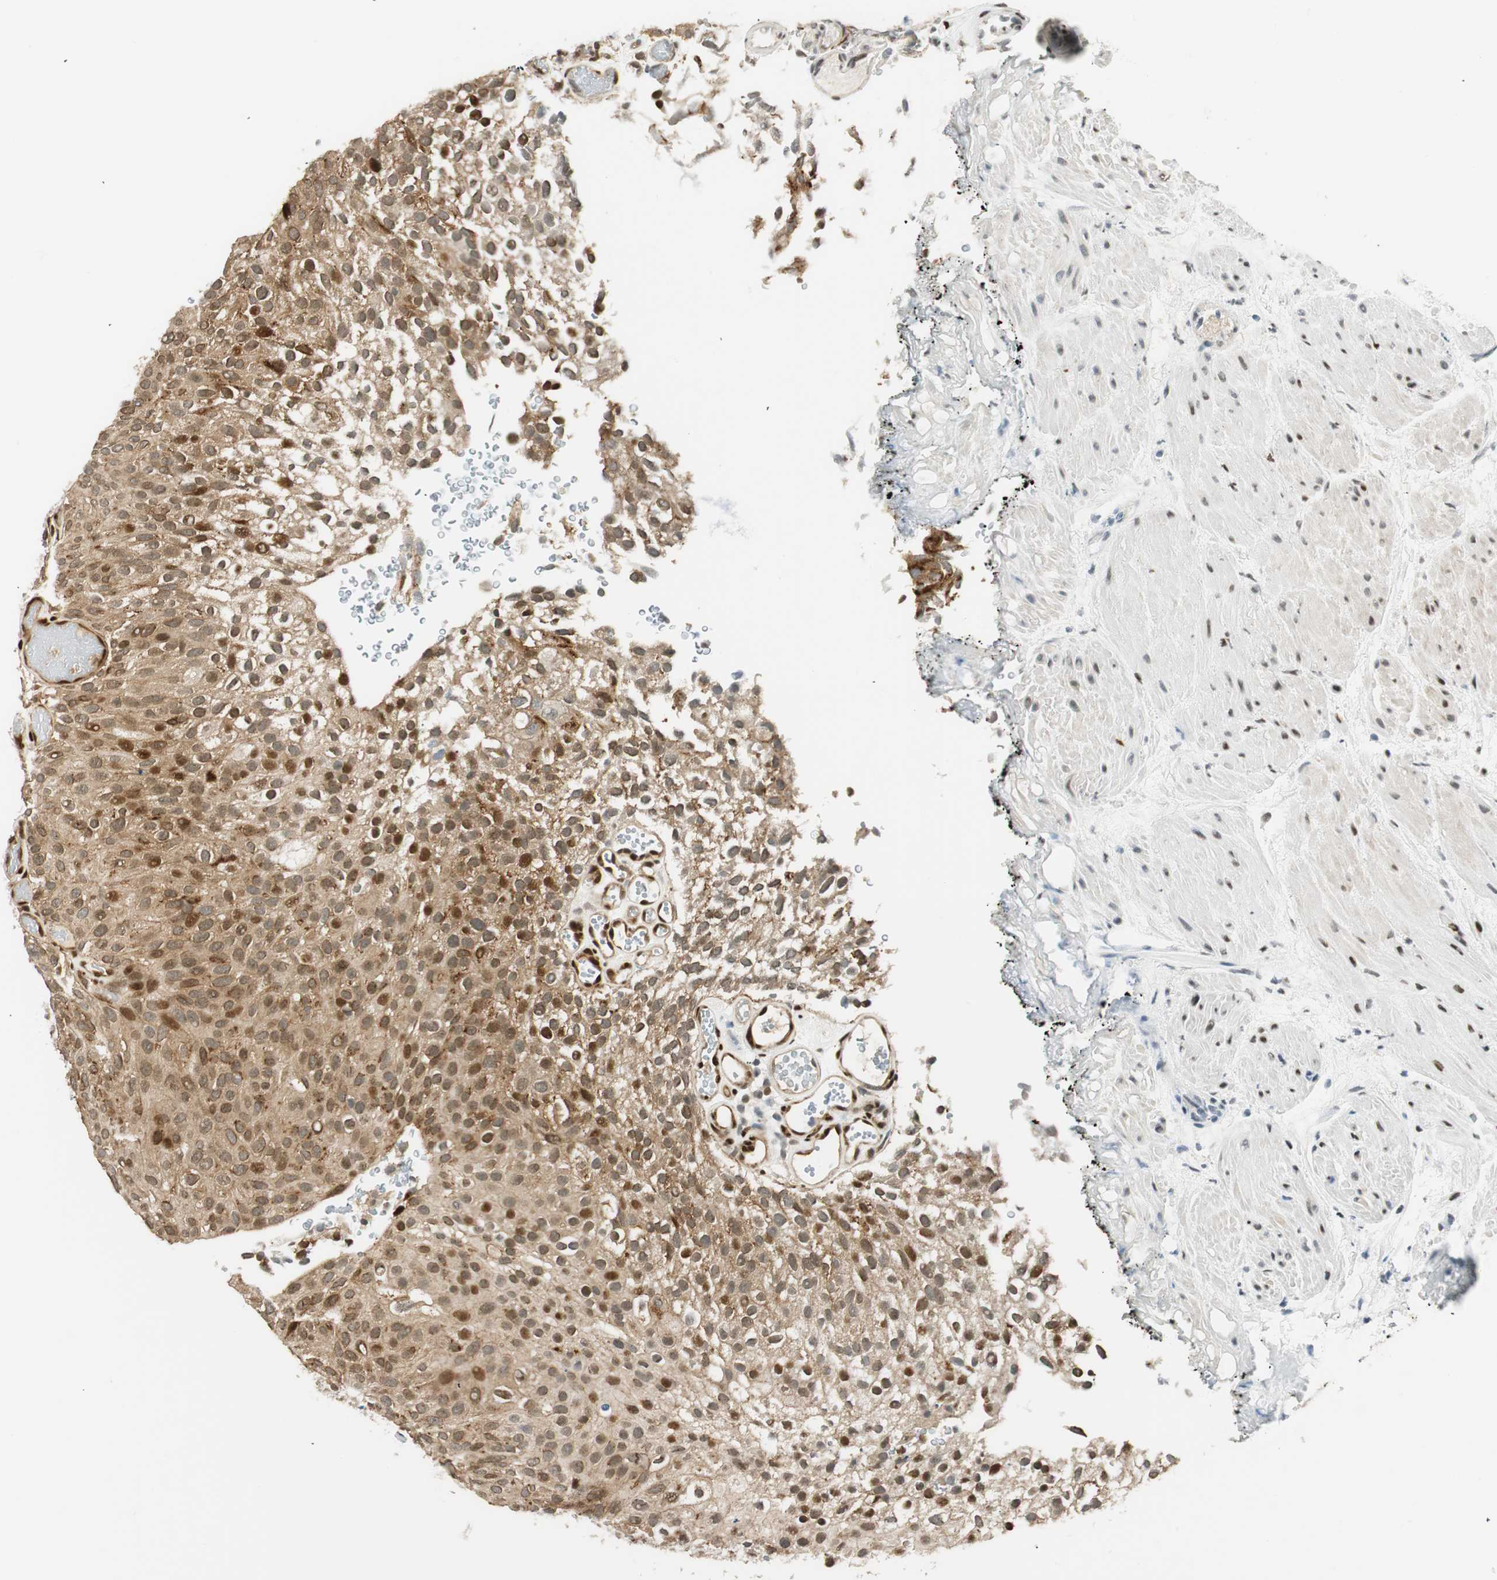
{"staining": {"intensity": "moderate", "quantity": ">75%", "location": "cytoplasmic/membranous,nuclear"}, "tissue": "urothelial cancer", "cell_type": "Tumor cells", "image_type": "cancer", "snomed": [{"axis": "morphology", "description": "Urothelial carcinoma, Low grade"}, {"axis": "topography", "description": "Urinary bladder"}], "caption": "This micrograph shows urothelial cancer stained with IHC to label a protein in brown. The cytoplasmic/membranous and nuclear of tumor cells show moderate positivity for the protein. Nuclei are counter-stained blue.", "gene": "RING1", "patient": {"sex": "male", "age": 78}}